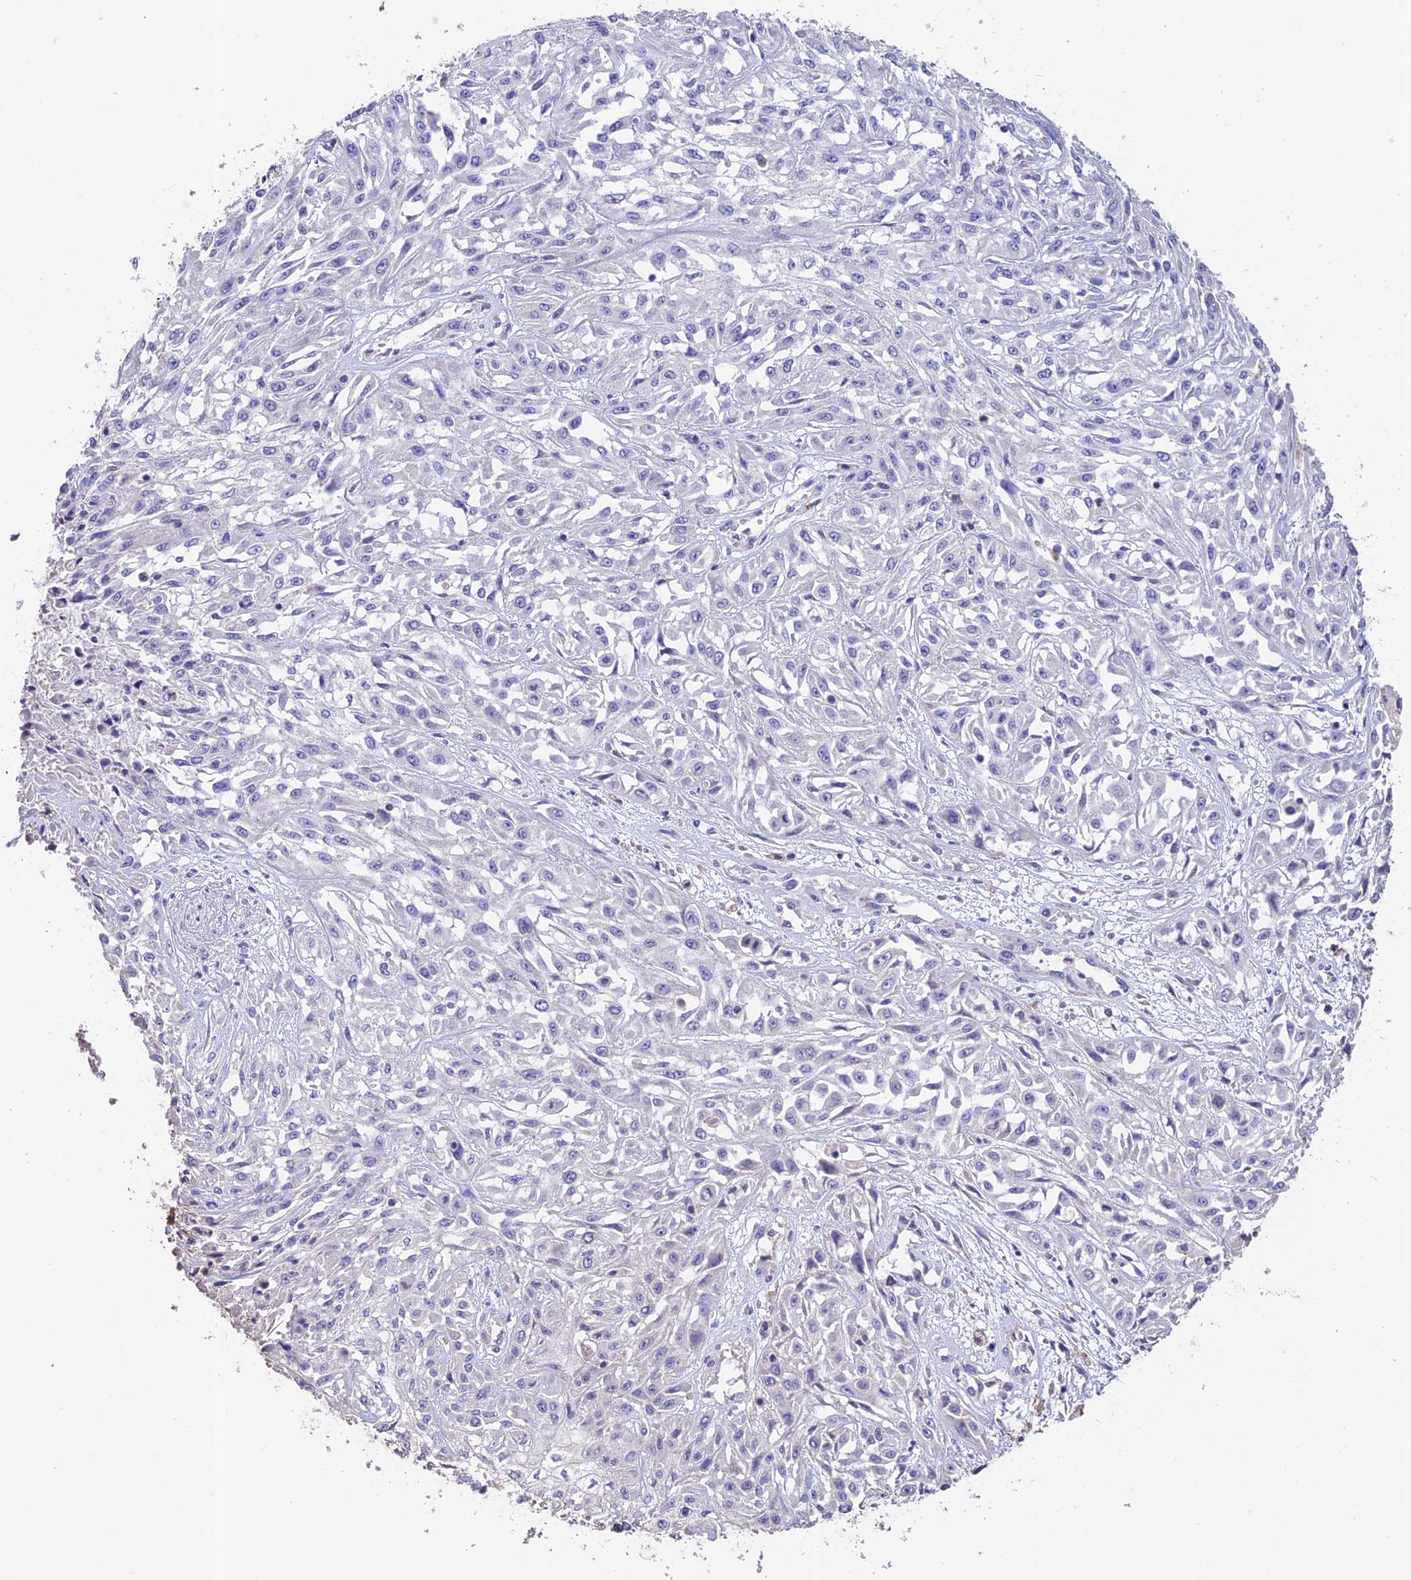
{"staining": {"intensity": "negative", "quantity": "none", "location": "none"}, "tissue": "skin cancer", "cell_type": "Tumor cells", "image_type": "cancer", "snomed": [{"axis": "morphology", "description": "Squamous cell carcinoma, NOS"}, {"axis": "morphology", "description": "Squamous cell carcinoma, metastatic, NOS"}, {"axis": "topography", "description": "Skin"}, {"axis": "topography", "description": "Lymph node"}], "caption": "A histopathology image of human skin squamous cell carcinoma is negative for staining in tumor cells. (IHC, brightfield microscopy, high magnification).", "gene": "EMC3", "patient": {"sex": "male", "age": 75}}